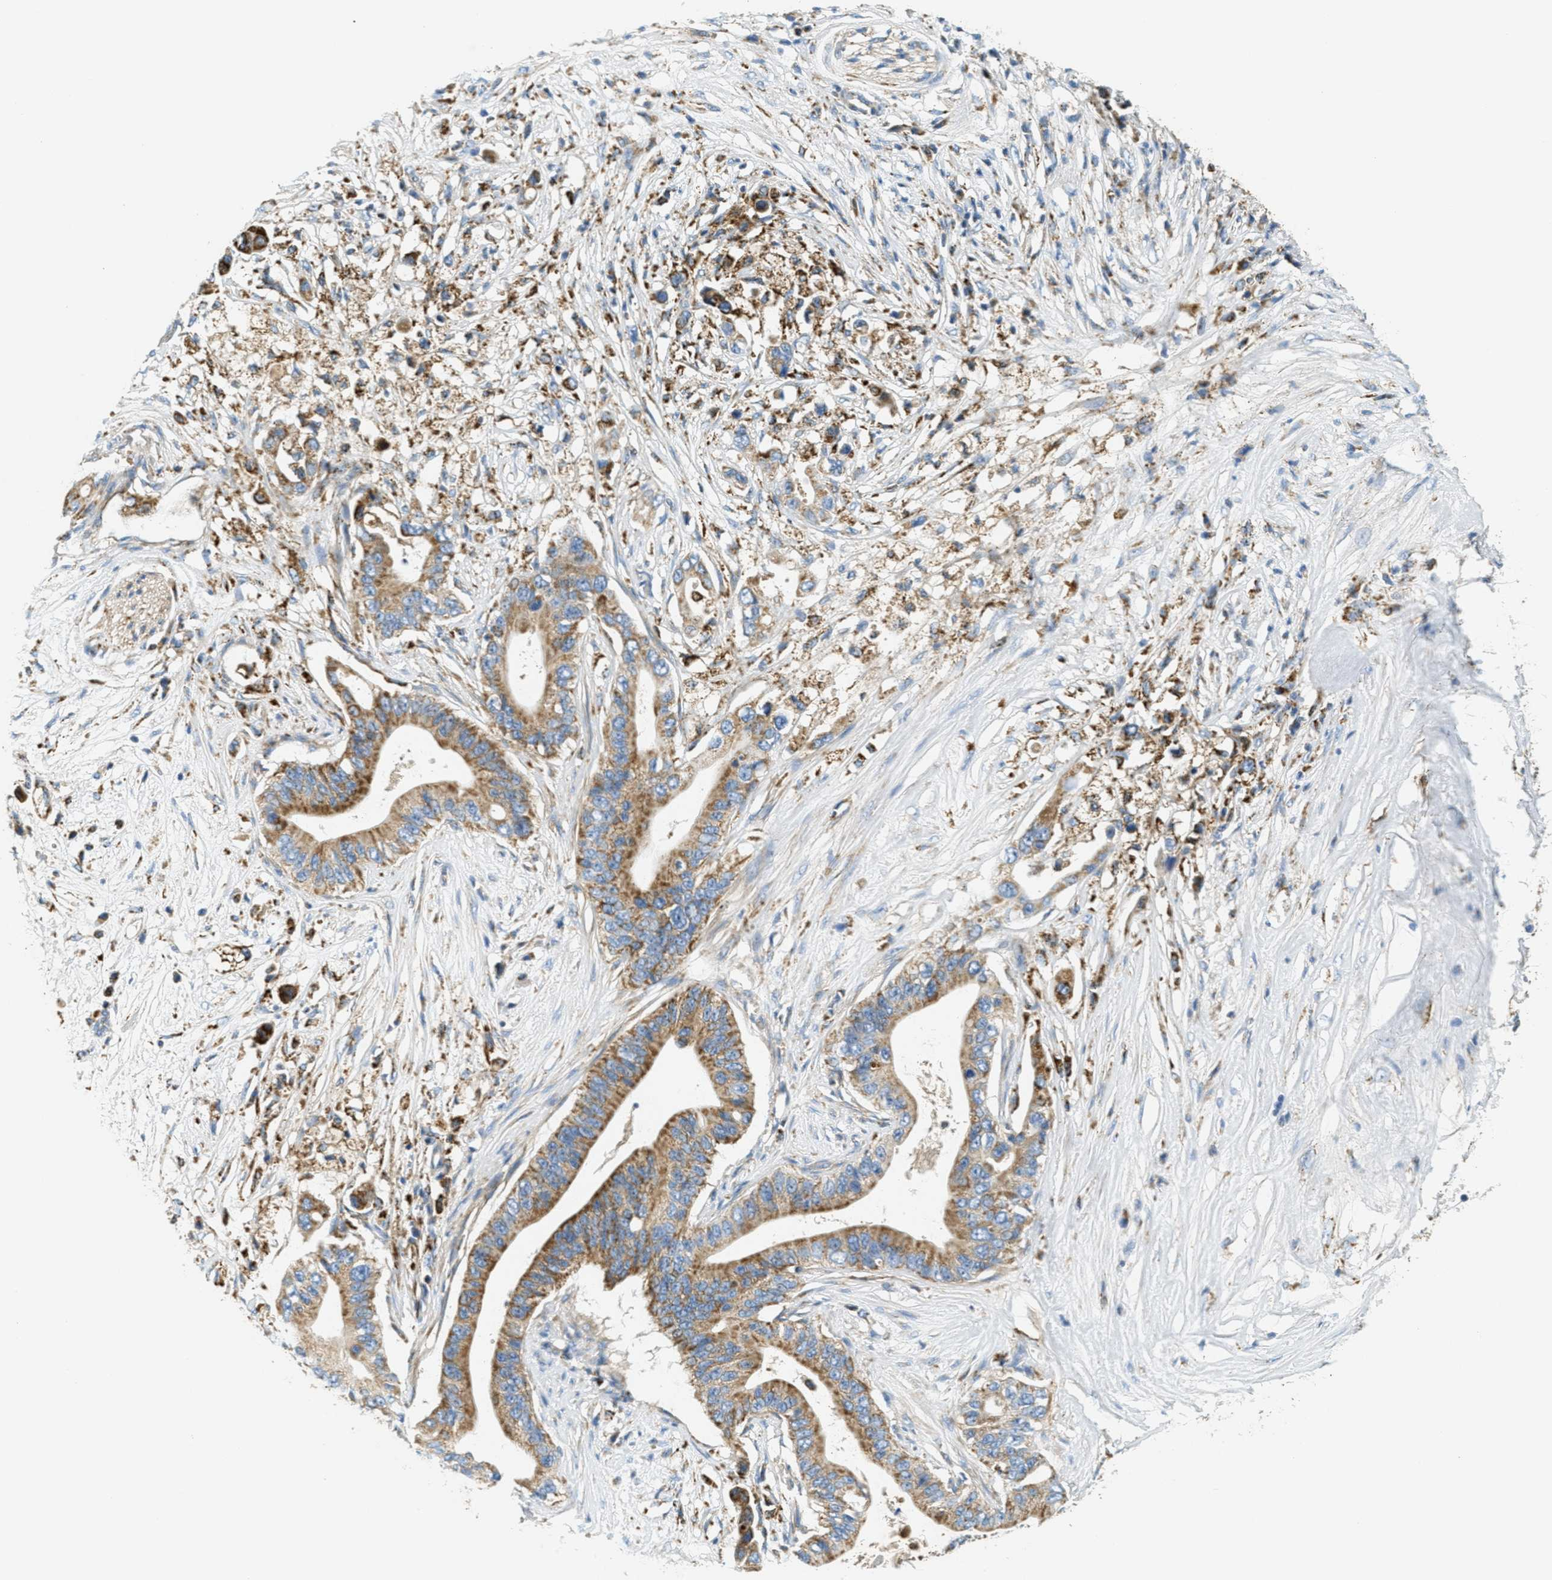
{"staining": {"intensity": "moderate", "quantity": ">75%", "location": "cytoplasmic/membranous"}, "tissue": "pancreatic cancer", "cell_type": "Tumor cells", "image_type": "cancer", "snomed": [{"axis": "morphology", "description": "Adenocarcinoma, NOS"}, {"axis": "topography", "description": "Pancreas"}], "caption": "Protein staining of pancreatic cancer (adenocarcinoma) tissue displays moderate cytoplasmic/membranous expression in approximately >75% of tumor cells. Using DAB (brown) and hematoxylin (blue) stains, captured at high magnification using brightfield microscopy.", "gene": "HLCS", "patient": {"sex": "male", "age": 77}}